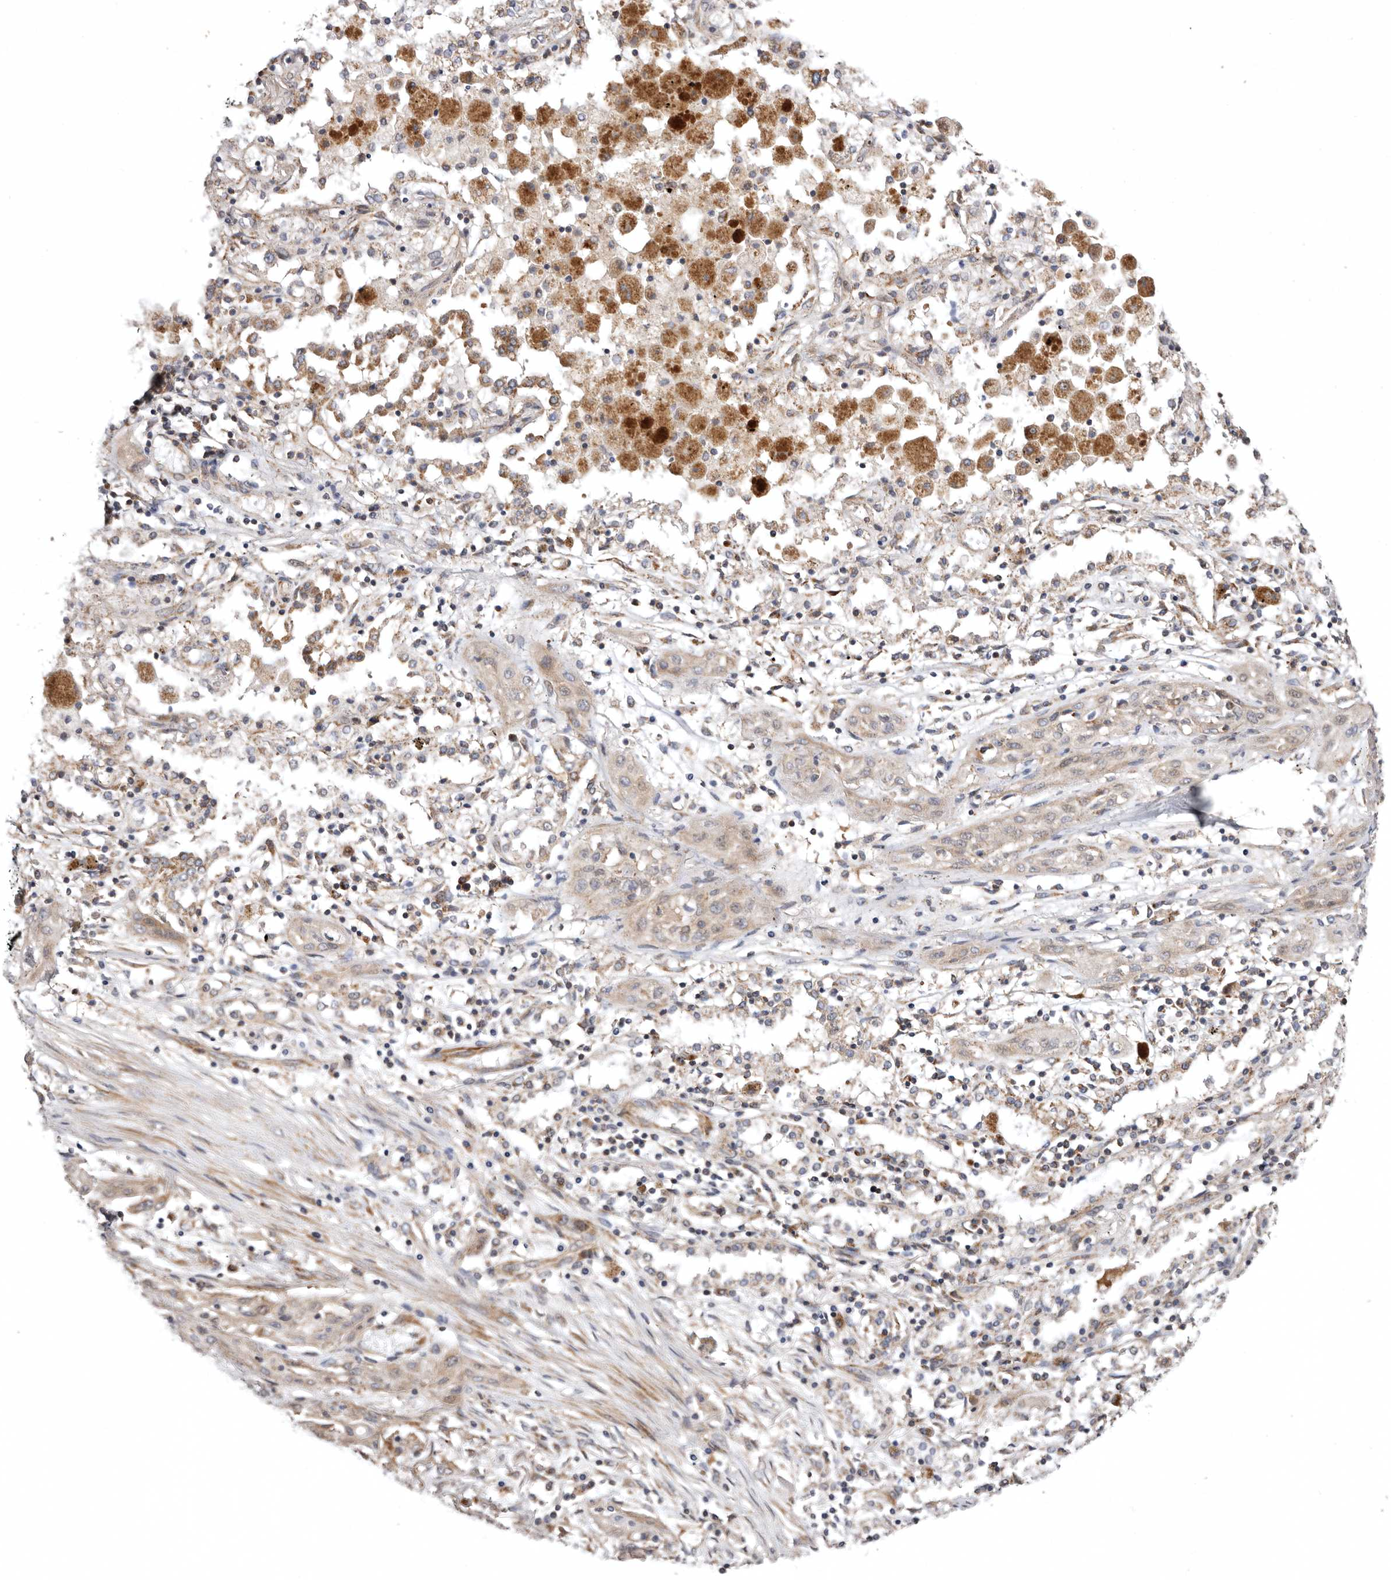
{"staining": {"intensity": "weak", "quantity": ">75%", "location": "cytoplasmic/membranous"}, "tissue": "lung cancer", "cell_type": "Tumor cells", "image_type": "cancer", "snomed": [{"axis": "morphology", "description": "Squamous cell carcinoma, NOS"}, {"axis": "topography", "description": "Lung"}], "caption": "The histopathology image reveals immunohistochemical staining of lung cancer (squamous cell carcinoma). There is weak cytoplasmic/membranous positivity is seen in approximately >75% of tumor cells.", "gene": "PROKR1", "patient": {"sex": "female", "age": 47}}